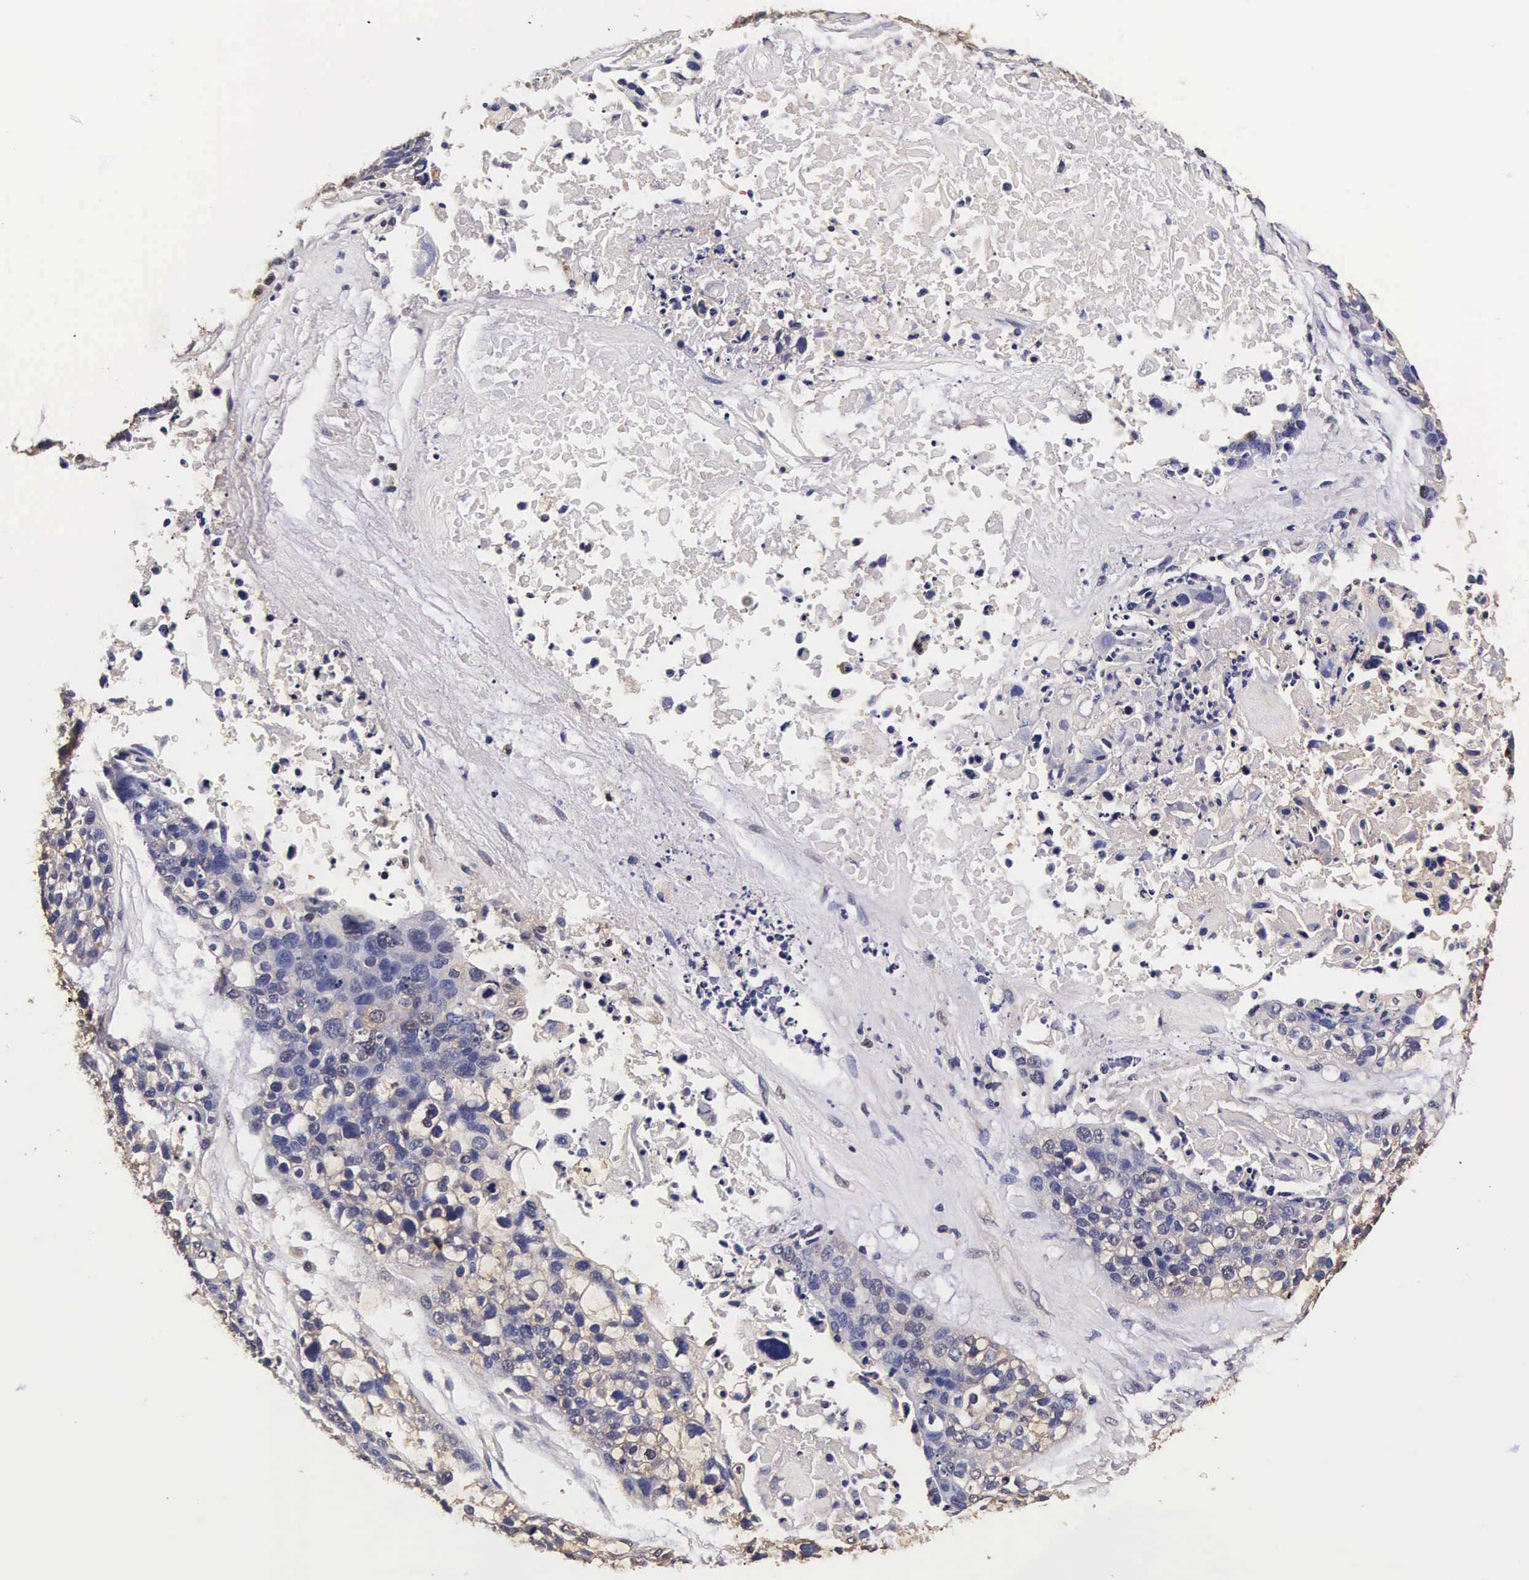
{"staining": {"intensity": "weak", "quantity": "<25%", "location": "cytoplasmic/membranous,nuclear"}, "tissue": "lung cancer", "cell_type": "Tumor cells", "image_type": "cancer", "snomed": [{"axis": "morphology", "description": "Squamous cell carcinoma, NOS"}, {"axis": "topography", "description": "Lymph node"}, {"axis": "topography", "description": "Lung"}], "caption": "A histopathology image of human lung squamous cell carcinoma is negative for staining in tumor cells.", "gene": "TECPR2", "patient": {"sex": "male", "age": 74}}